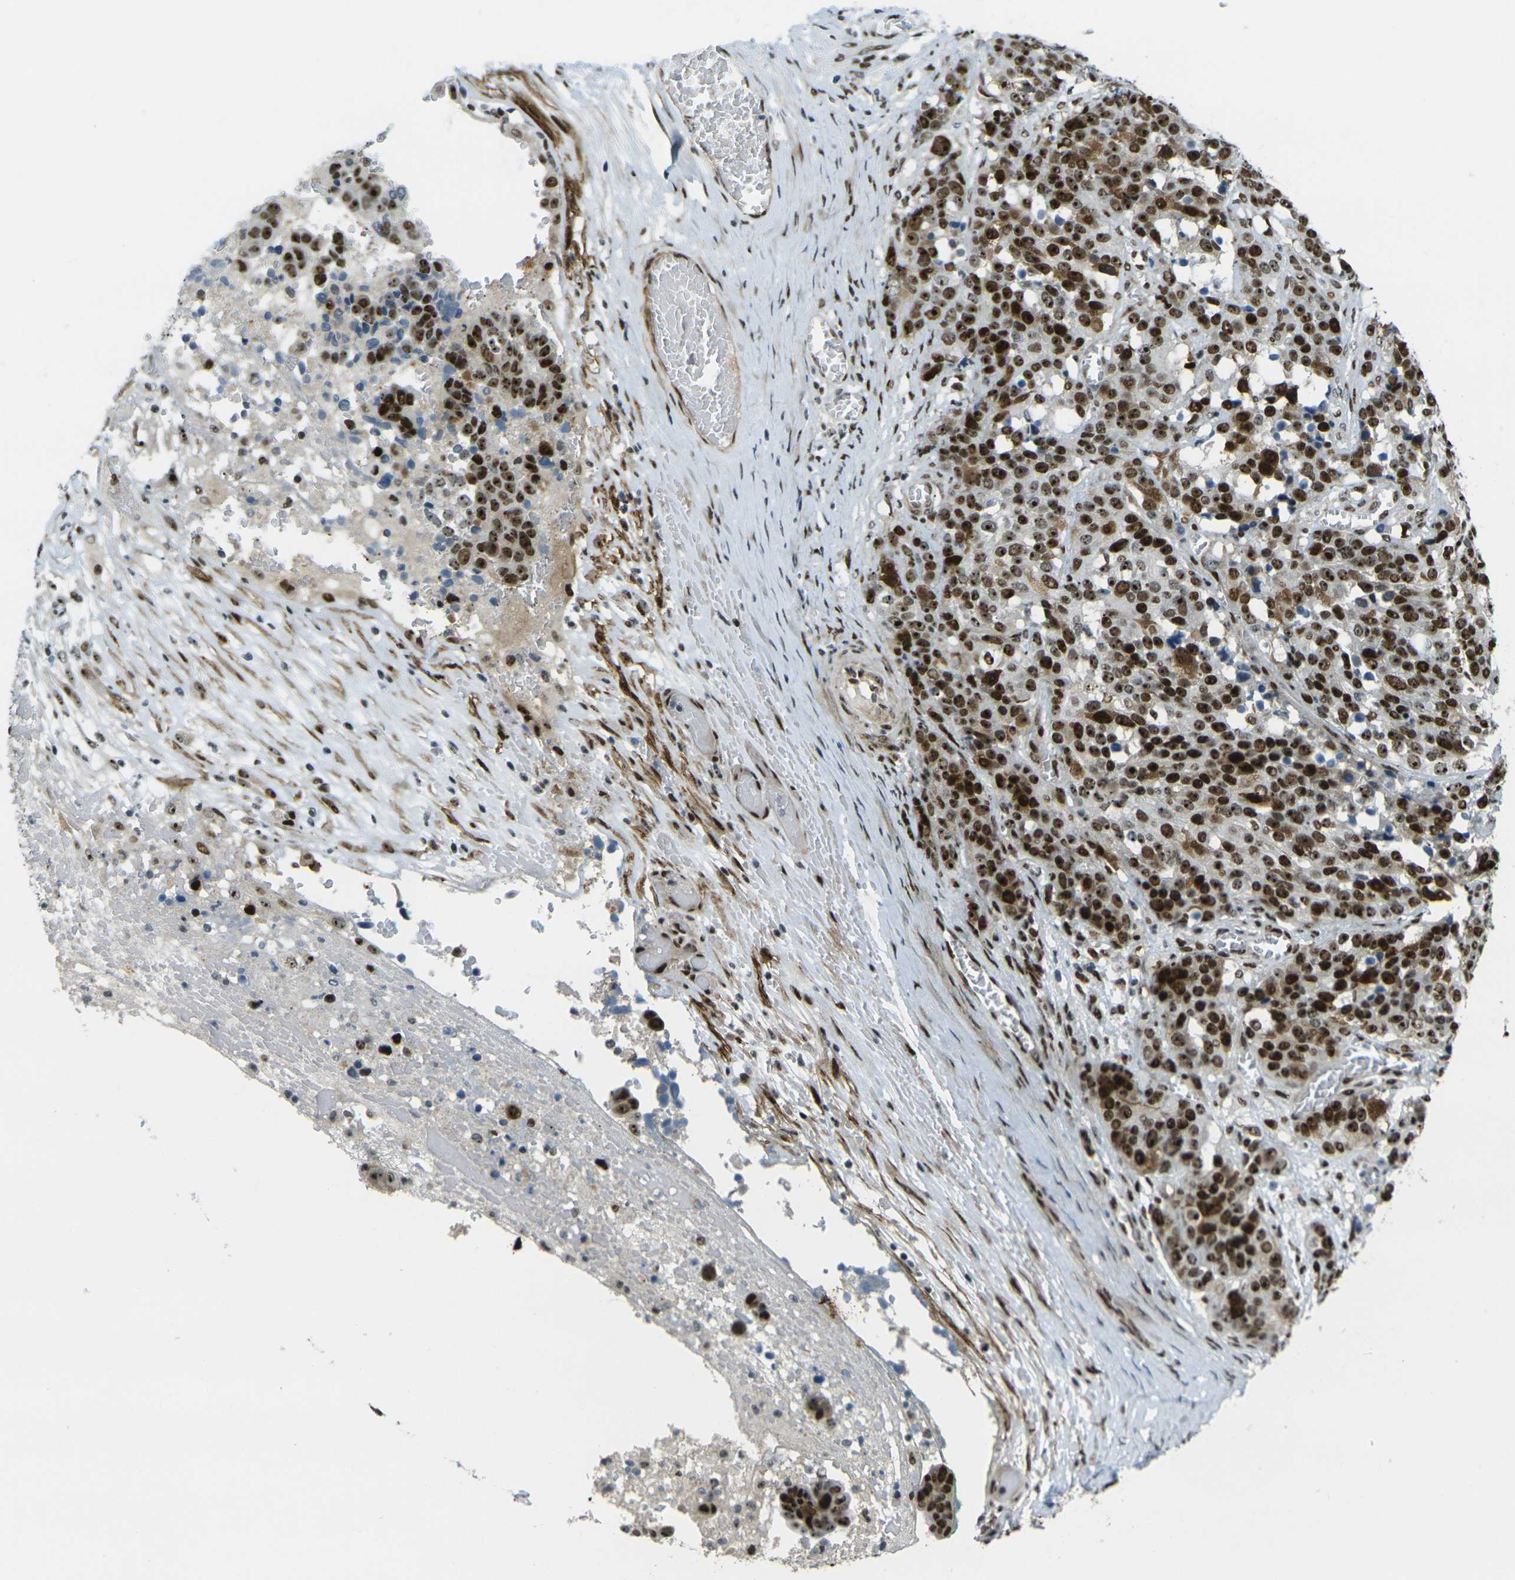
{"staining": {"intensity": "strong", "quantity": ">75%", "location": "nuclear"}, "tissue": "ovarian cancer", "cell_type": "Tumor cells", "image_type": "cancer", "snomed": [{"axis": "morphology", "description": "Cystadenocarcinoma, serous, NOS"}, {"axis": "topography", "description": "Ovary"}], "caption": "A micrograph of human ovarian cancer (serous cystadenocarcinoma) stained for a protein shows strong nuclear brown staining in tumor cells.", "gene": "UBE2C", "patient": {"sex": "female", "age": 44}}